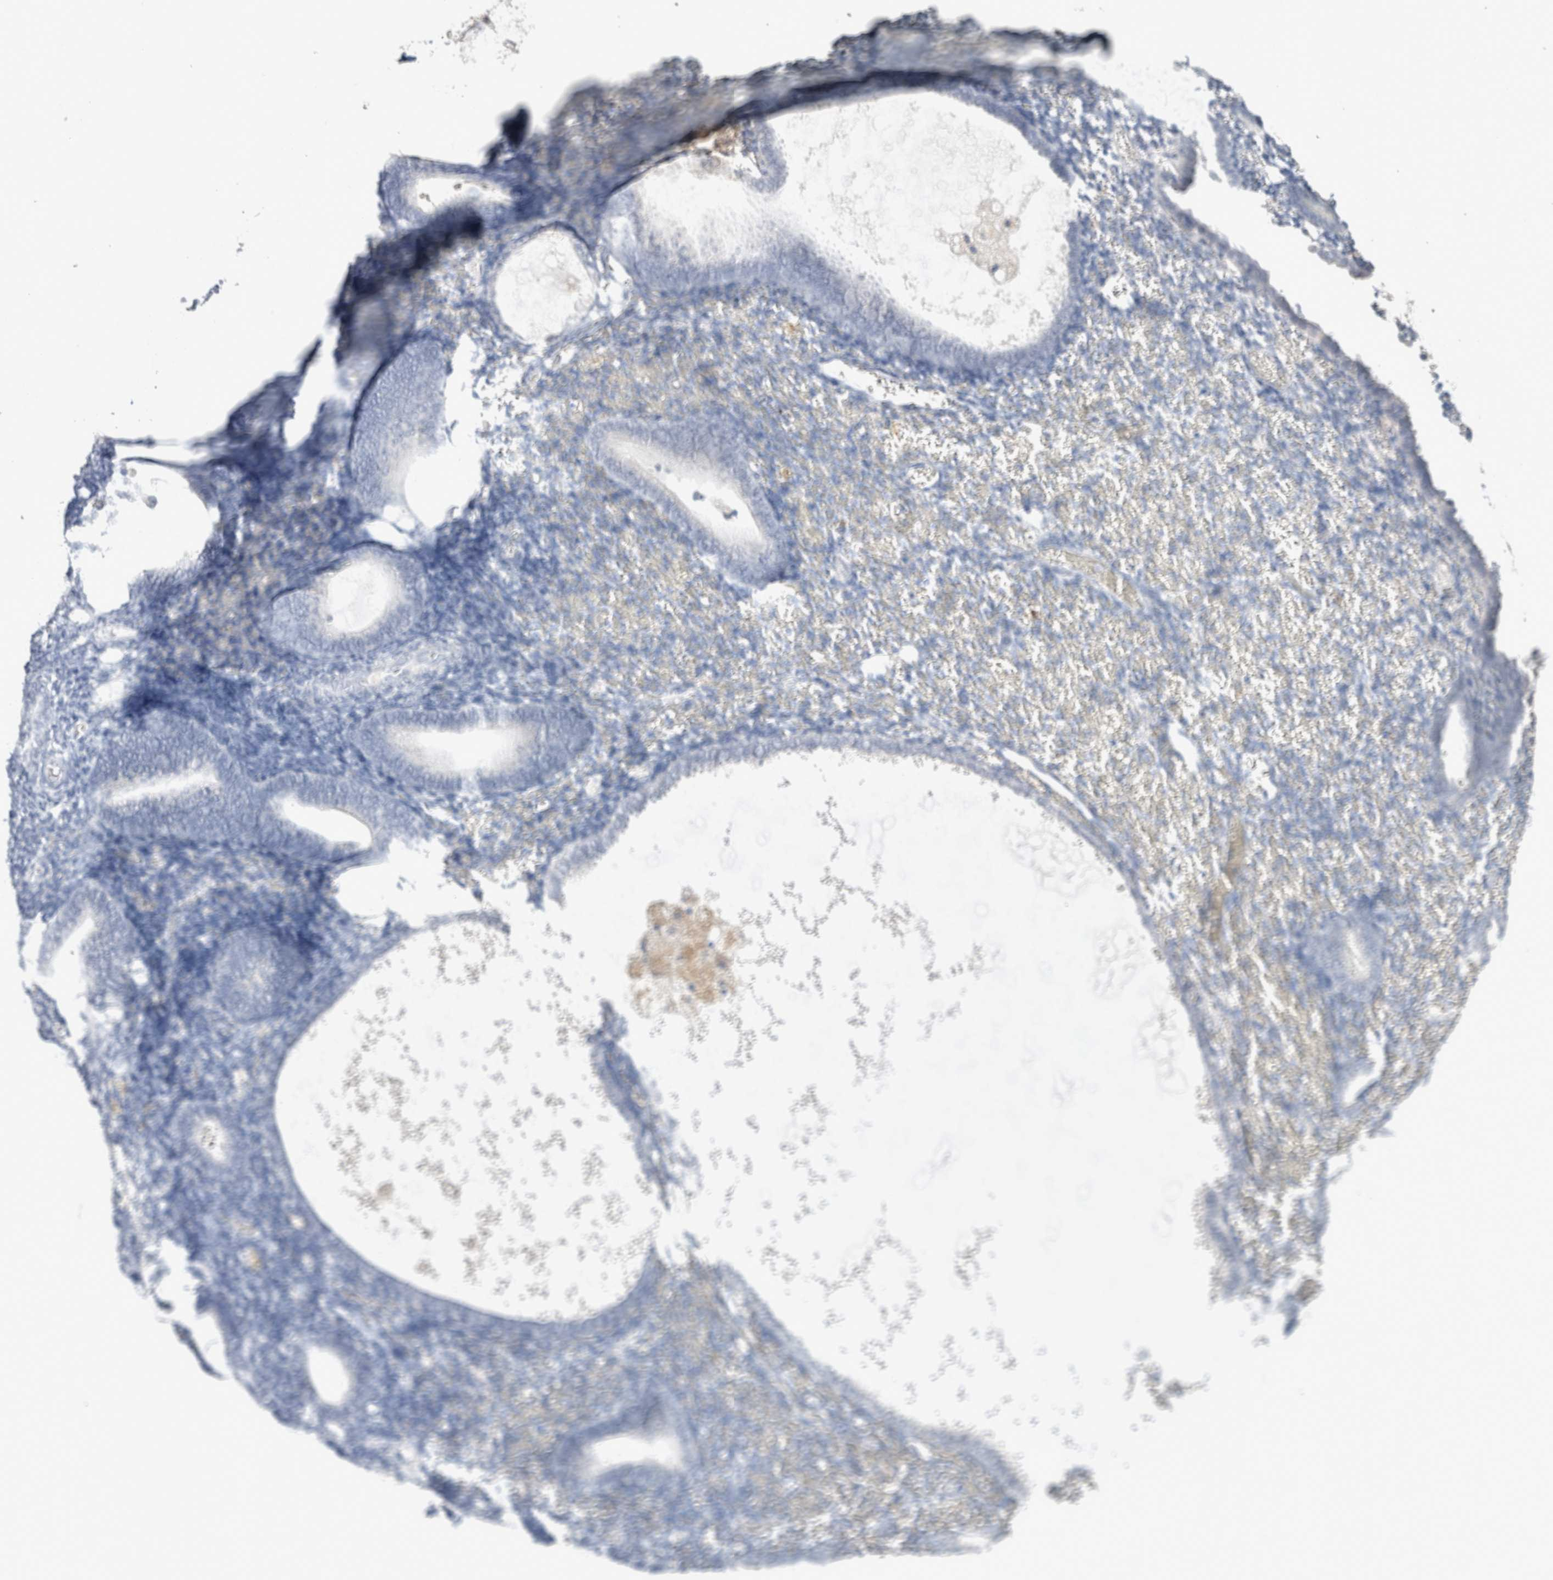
{"staining": {"intensity": "negative", "quantity": "none", "location": "none"}, "tissue": "endometrium", "cell_type": "Cells in endometrial stroma", "image_type": "normal", "snomed": [{"axis": "morphology", "description": "Normal tissue, NOS"}, {"axis": "topography", "description": "Endometrium"}], "caption": "Cells in endometrial stroma show no significant expression in normal endometrium. (Stains: DAB IHC with hematoxylin counter stain, Microscopy: brightfield microscopy at high magnification).", "gene": "CD80", "patient": {"sex": "female", "age": 51}}